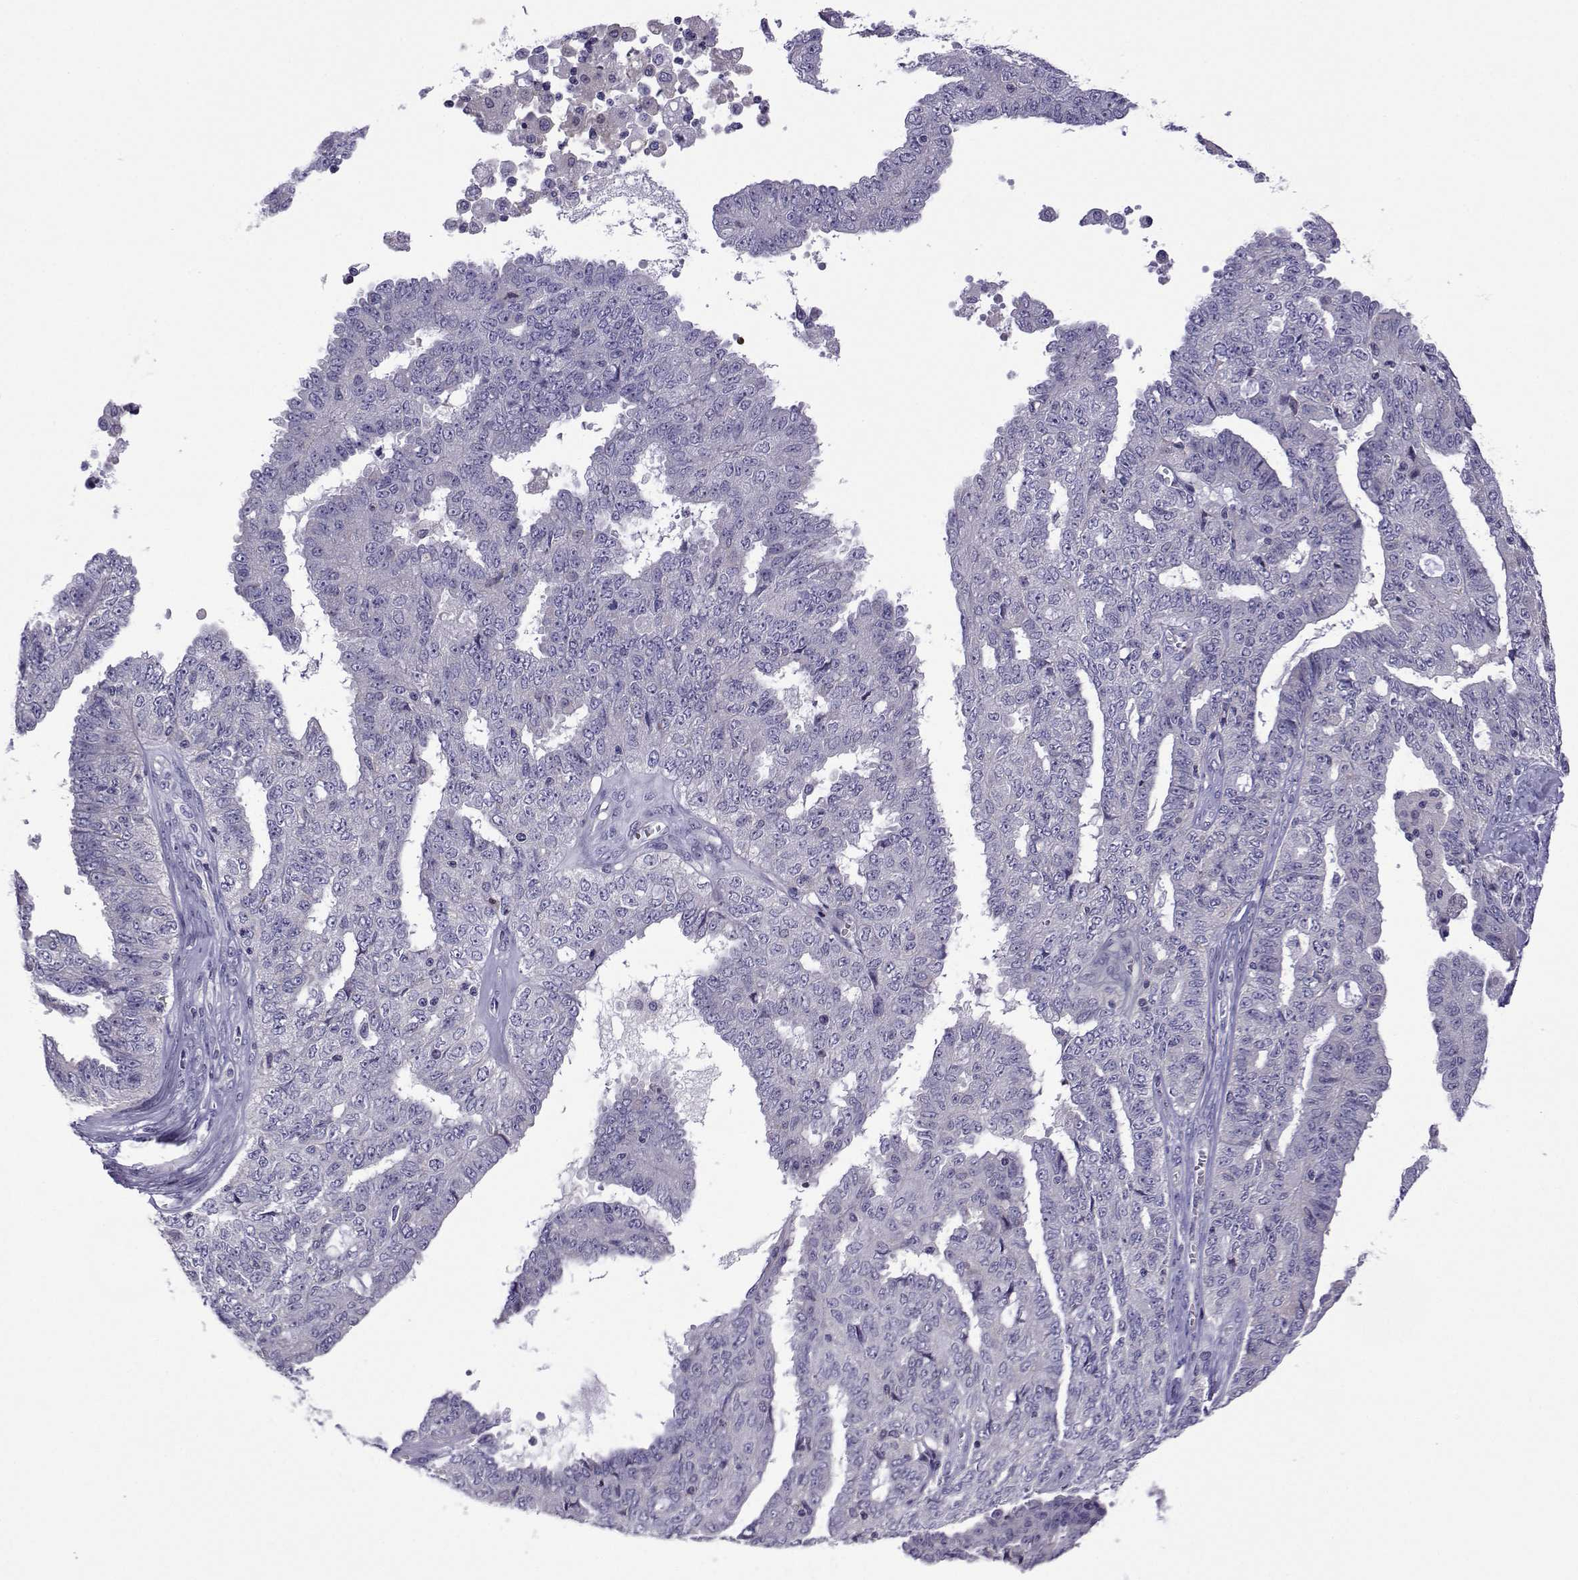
{"staining": {"intensity": "negative", "quantity": "none", "location": "none"}, "tissue": "ovarian cancer", "cell_type": "Tumor cells", "image_type": "cancer", "snomed": [{"axis": "morphology", "description": "Cystadenocarcinoma, serous, NOS"}, {"axis": "topography", "description": "Ovary"}], "caption": "High magnification brightfield microscopy of ovarian serous cystadenocarcinoma stained with DAB (3,3'-diaminobenzidine) (brown) and counterstained with hematoxylin (blue): tumor cells show no significant positivity.", "gene": "CFAP70", "patient": {"sex": "female", "age": 71}}